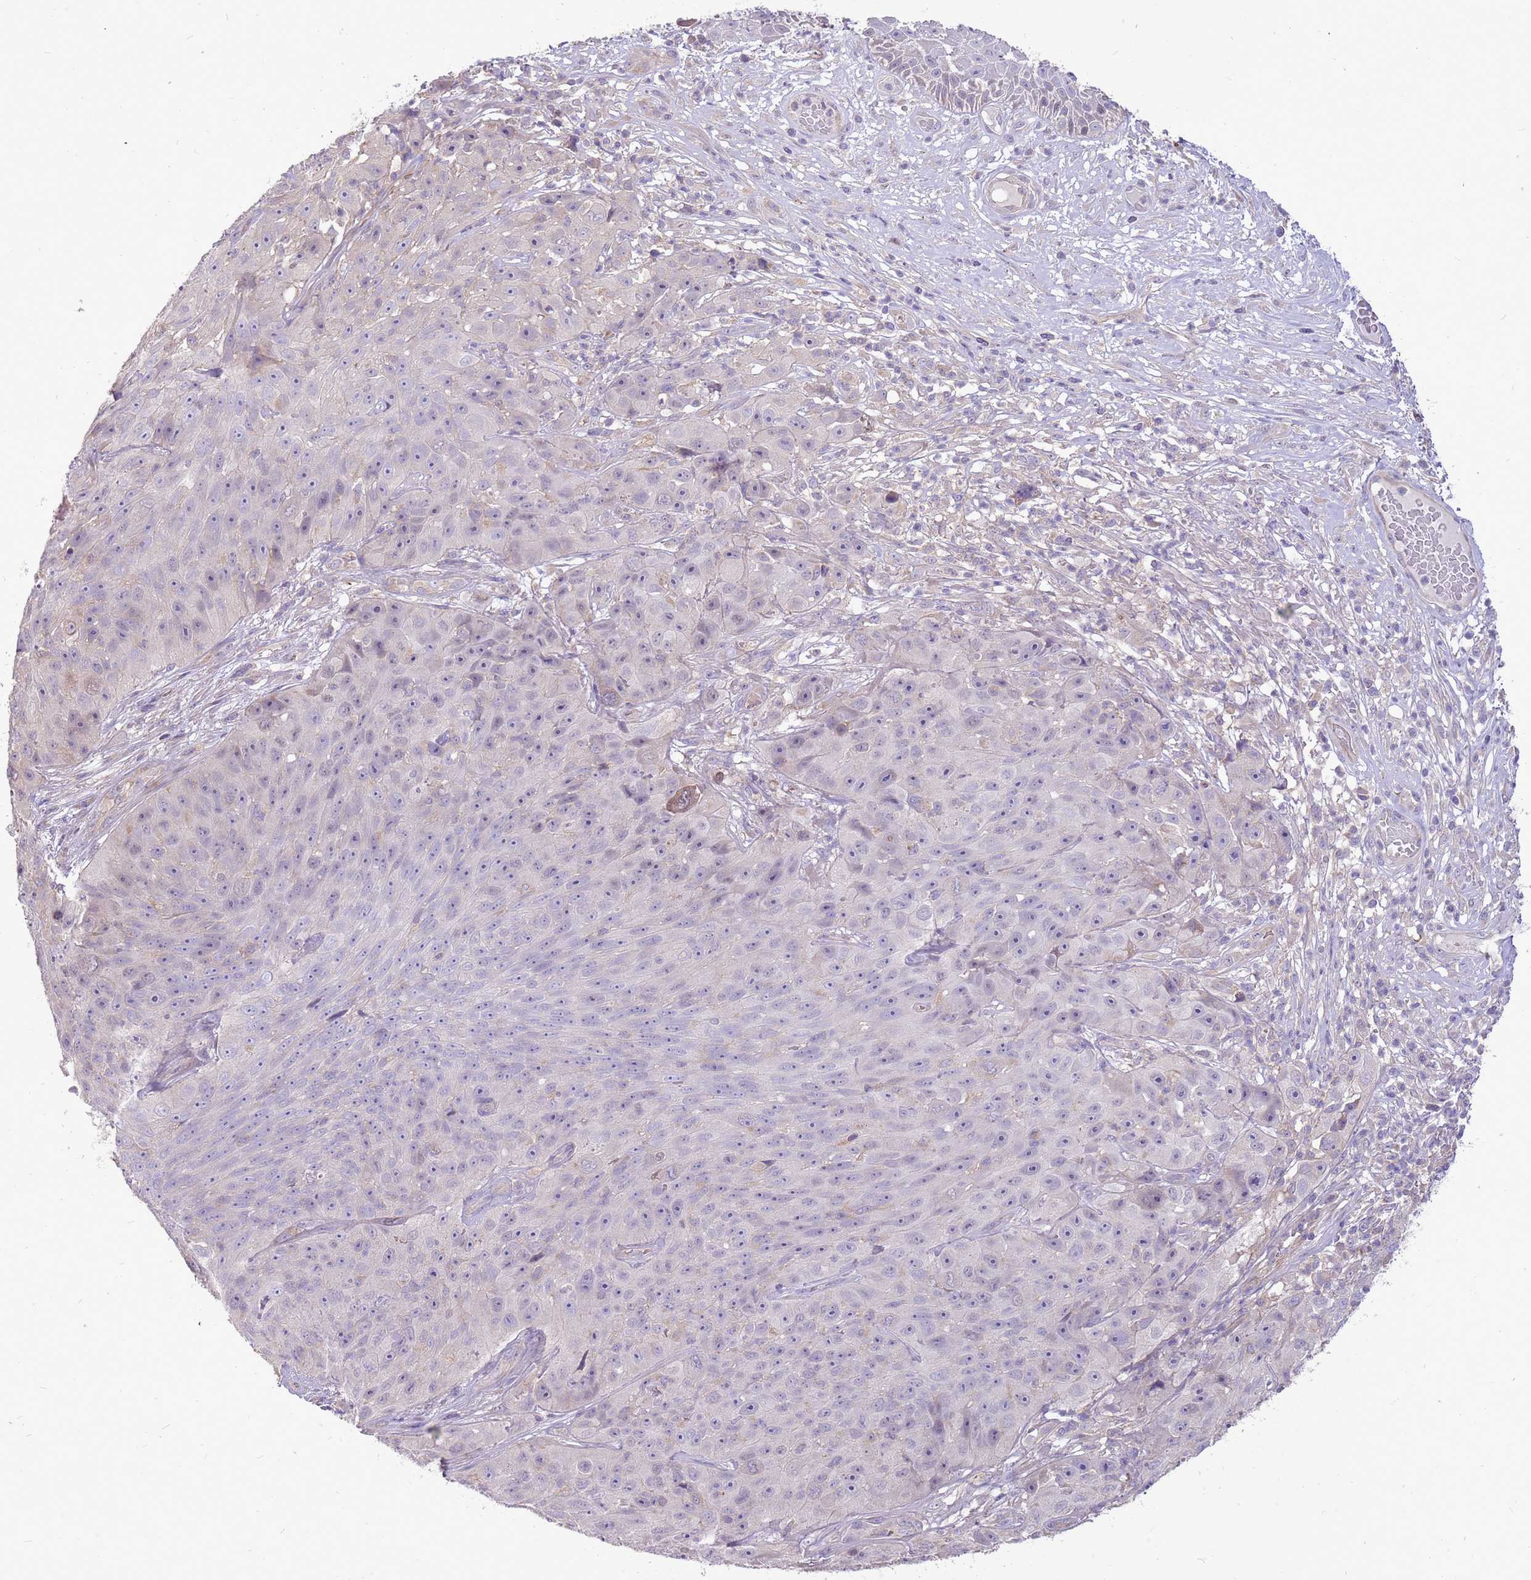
{"staining": {"intensity": "negative", "quantity": "none", "location": "none"}, "tissue": "skin cancer", "cell_type": "Tumor cells", "image_type": "cancer", "snomed": [{"axis": "morphology", "description": "Squamous cell carcinoma, NOS"}, {"axis": "topography", "description": "Skin"}], "caption": "An image of human skin squamous cell carcinoma is negative for staining in tumor cells.", "gene": "WASHC4", "patient": {"sex": "female", "age": 87}}